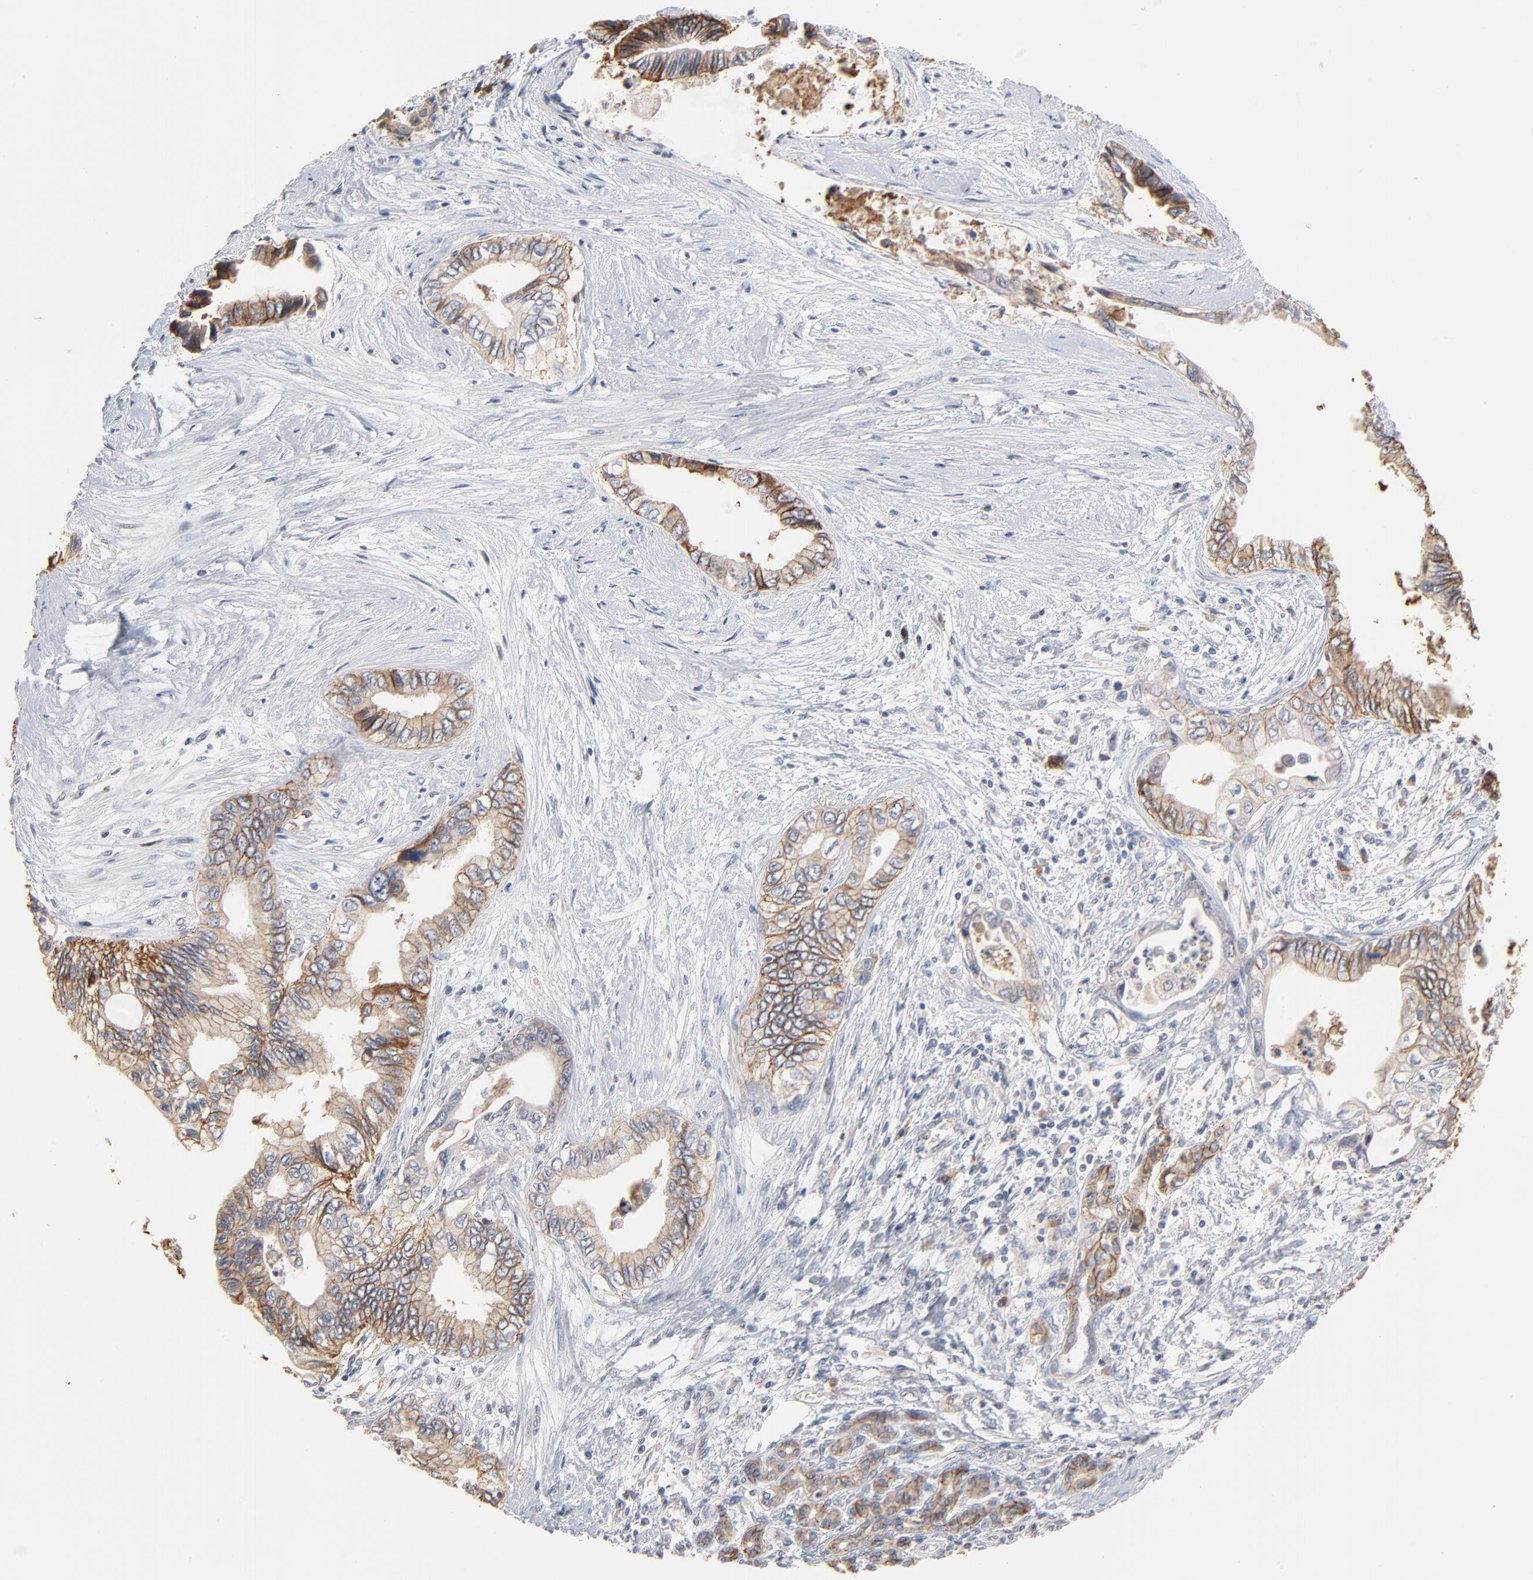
{"staining": {"intensity": "moderate", "quantity": "25%-75%", "location": "cytoplasmic/membranous"}, "tissue": "pancreatic cancer", "cell_type": "Tumor cells", "image_type": "cancer", "snomed": [{"axis": "morphology", "description": "Adenocarcinoma, NOS"}, {"axis": "topography", "description": "Pancreas"}], "caption": "DAB immunohistochemical staining of human pancreatic cancer (adenocarcinoma) demonstrates moderate cytoplasmic/membranous protein staining in about 25%-75% of tumor cells. Nuclei are stained in blue.", "gene": "EPCAM", "patient": {"sex": "female", "age": 66}}